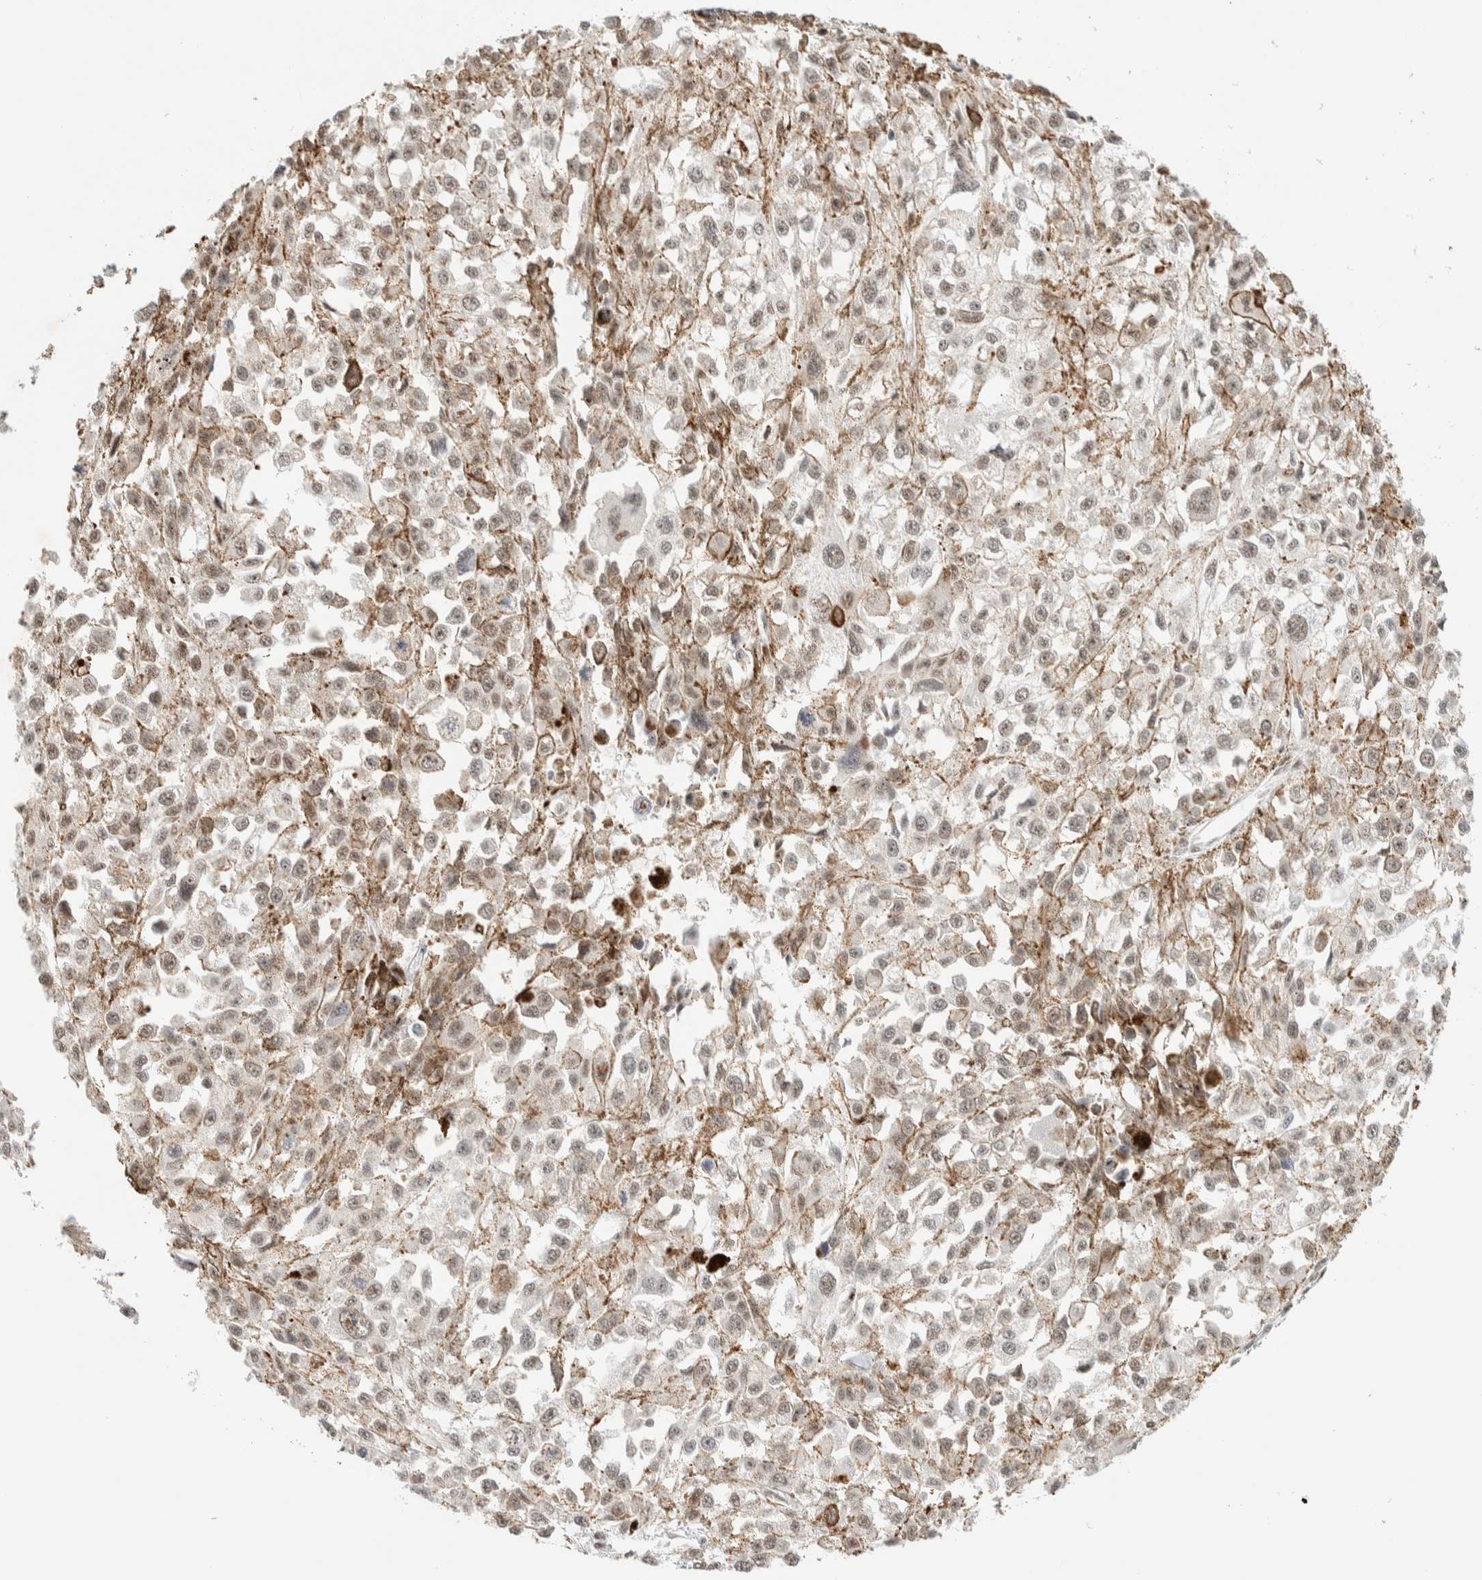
{"staining": {"intensity": "weak", "quantity": ">75%", "location": "nuclear"}, "tissue": "melanoma", "cell_type": "Tumor cells", "image_type": "cancer", "snomed": [{"axis": "morphology", "description": "Malignant melanoma, Metastatic site"}, {"axis": "topography", "description": "Lymph node"}], "caption": "Protein expression analysis of human melanoma reveals weak nuclear positivity in about >75% of tumor cells. (DAB (3,3'-diaminobenzidine) IHC, brown staining for protein, blue staining for nuclei).", "gene": "PYGO2", "patient": {"sex": "male", "age": 59}}